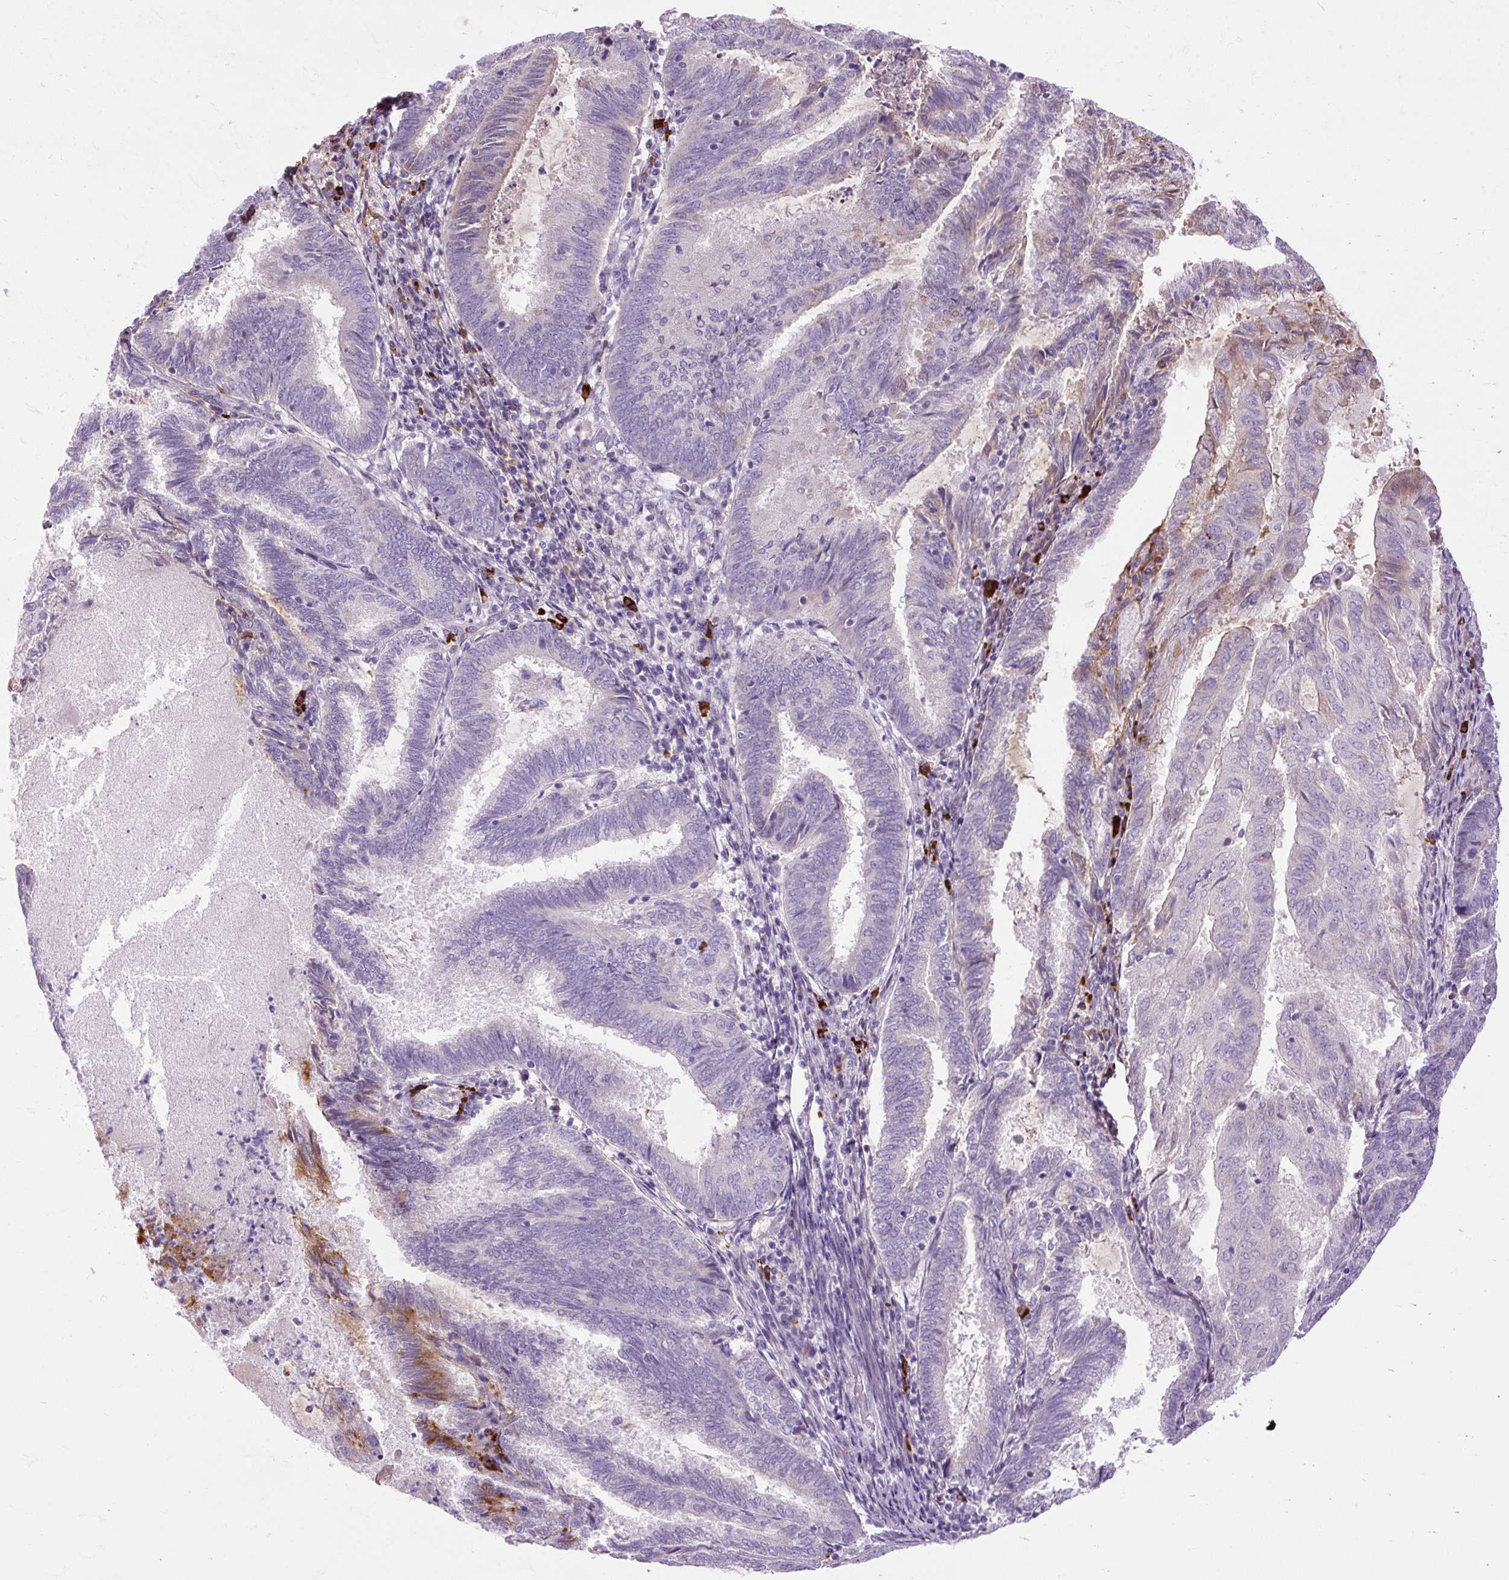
{"staining": {"intensity": "moderate", "quantity": "<25%", "location": "cytoplasmic/membranous"}, "tissue": "endometrial cancer", "cell_type": "Tumor cells", "image_type": "cancer", "snomed": [{"axis": "morphology", "description": "Adenocarcinoma, NOS"}, {"axis": "topography", "description": "Endometrium"}], "caption": "Human endometrial cancer (adenocarcinoma) stained with a brown dye shows moderate cytoplasmic/membranous positive expression in about <25% of tumor cells.", "gene": "ARRDC2", "patient": {"sex": "female", "age": 80}}